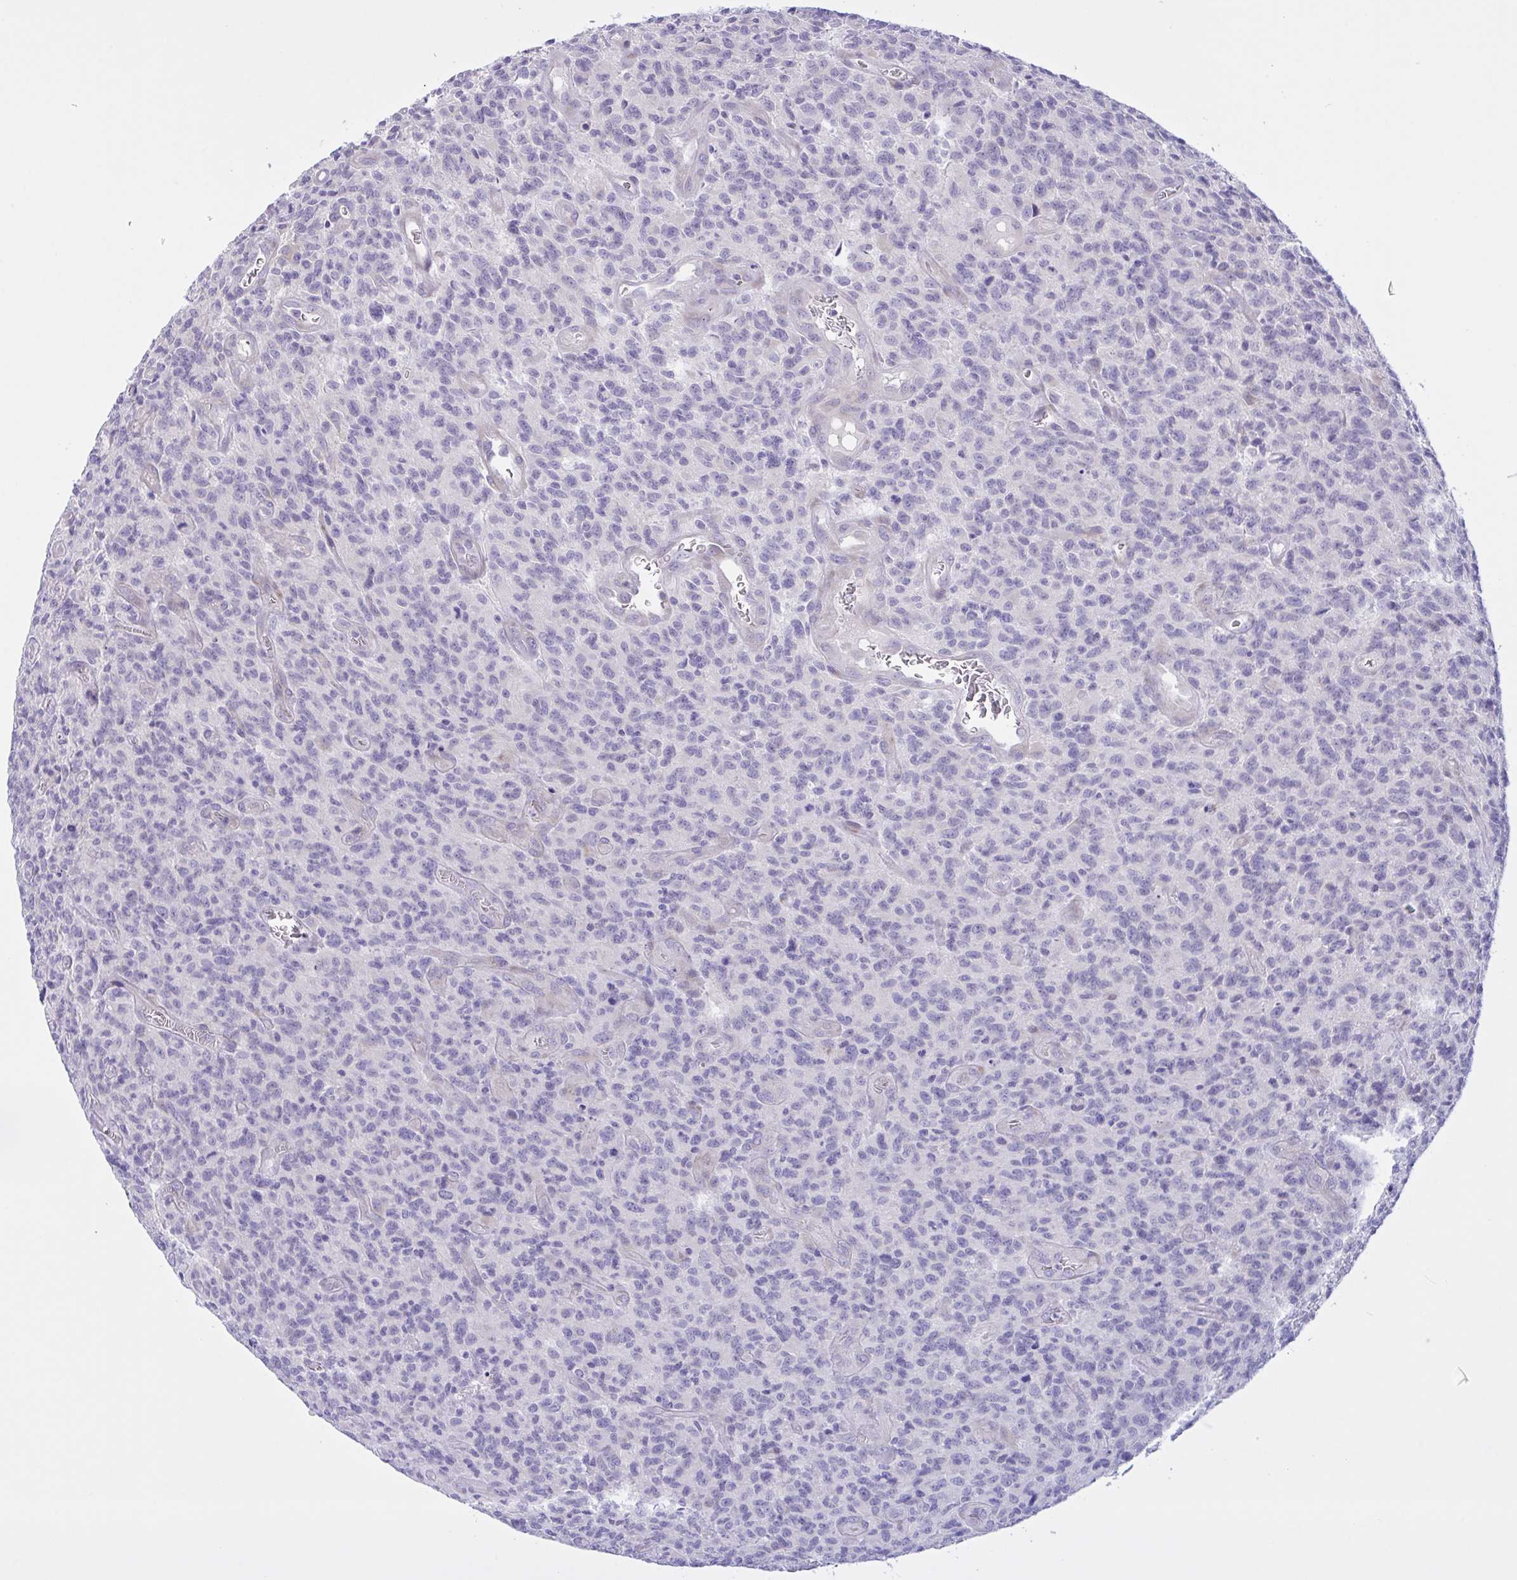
{"staining": {"intensity": "negative", "quantity": "none", "location": "none"}, "tissue": "glioma", "cell_type": "Tumor cells", "image_type": "cancer", "snomed": [{"axis": "morphology", "description": "Glioma, malignant, High grade"}, {"axis": "topography", "description": "Brain"}], "caption": "Photomicrograph shows no significant protein positivity in tumor cells of glioma.", "gene": "FAM86B1", "patient": {"sex": "male", "age": 76}}